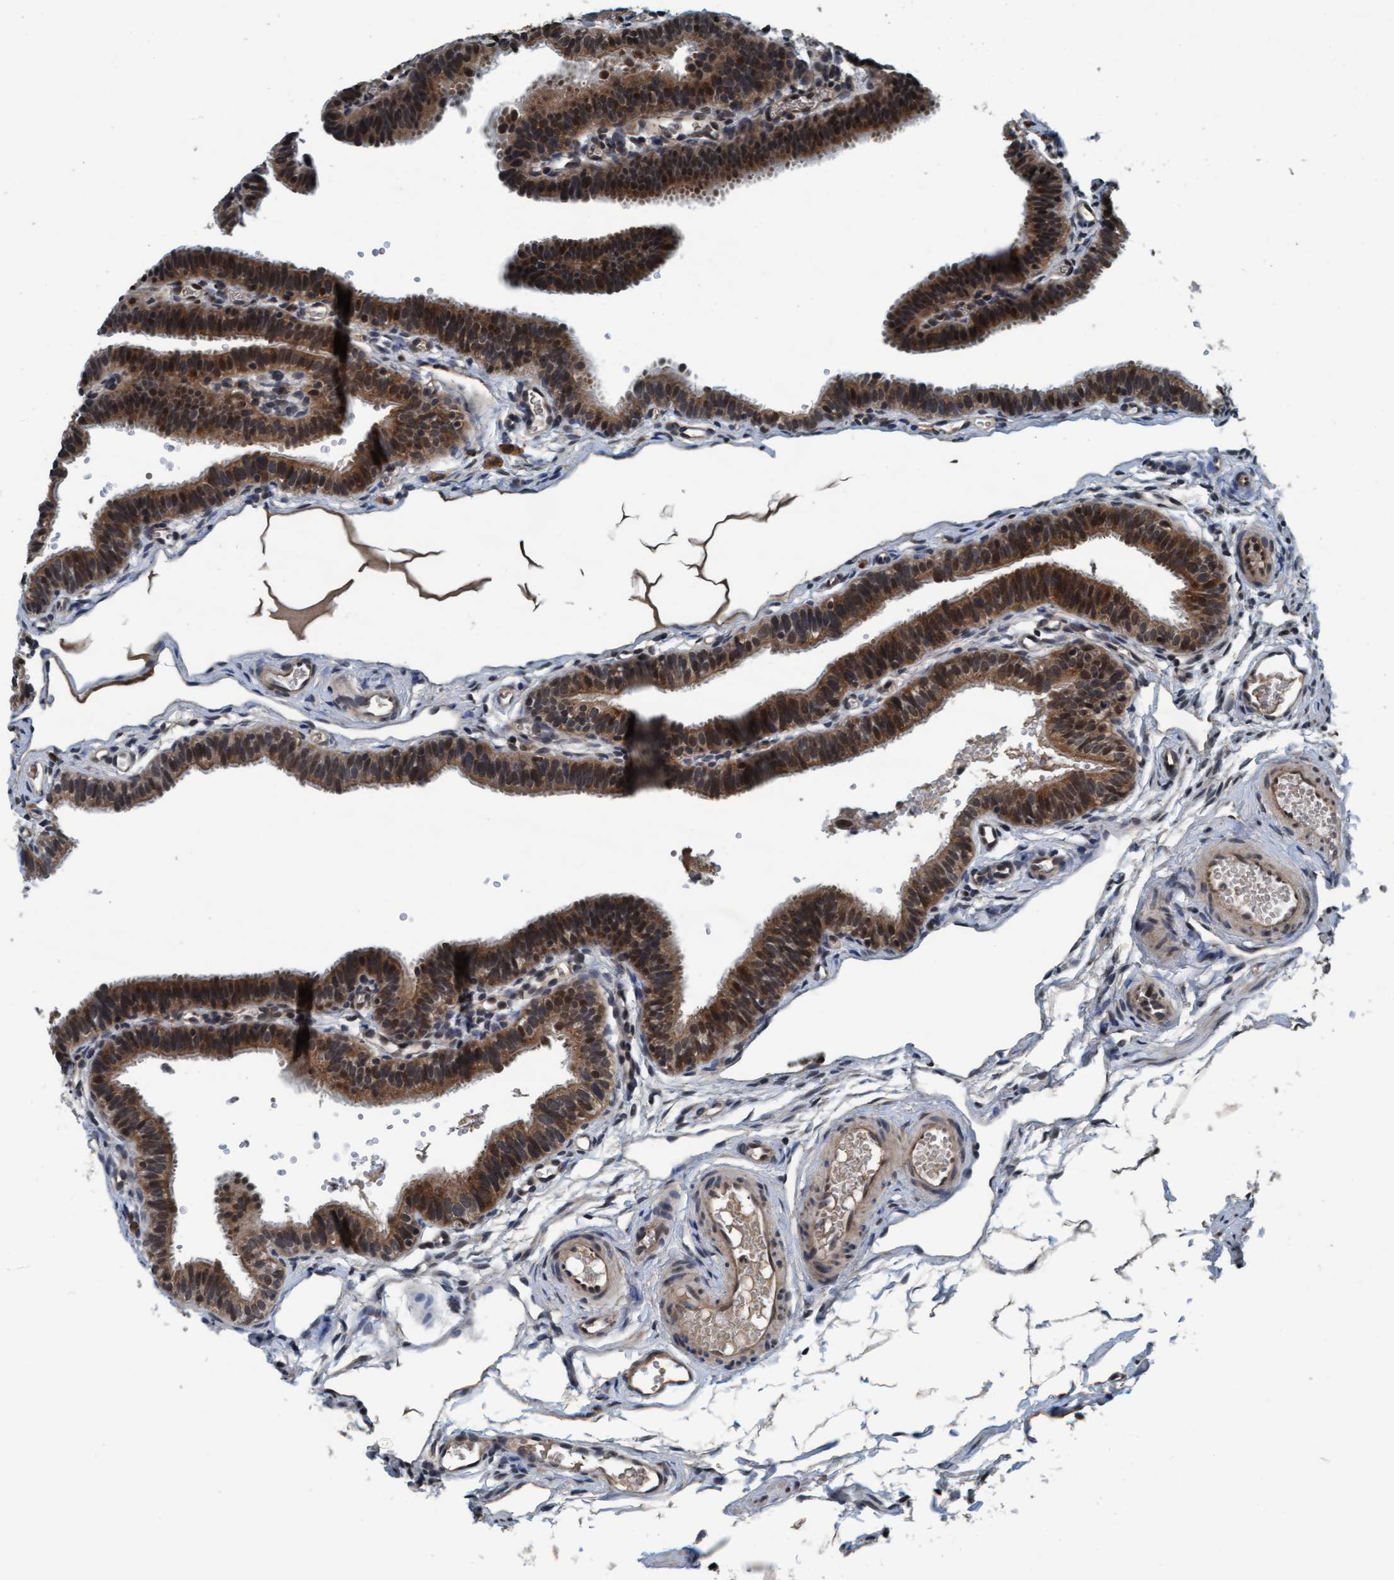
{"staining": {"intensity": "moderate", "quantity": ">75%", "location": "cytoplasmic/membranous,nuclear"}, "tissue": "fallopian tube", "cell_type": "Glandular cells", "image_type": "normal", "snomed": [{"axis": "morphology", "description": "Normal tissue, NOS"}, {"axis": "topography", "description": "Fallopian tube"}, {"axis": "topography", "description": "Placenta"}], "caption": "Immunohistochemical staining of normal fallopian tube reveals moderate cytoplasmic/membranous,nuclear protein staining in about >75% of glandular cells.", "gene": "WASF1", "patient": {"sex": "female", "age": 34}}